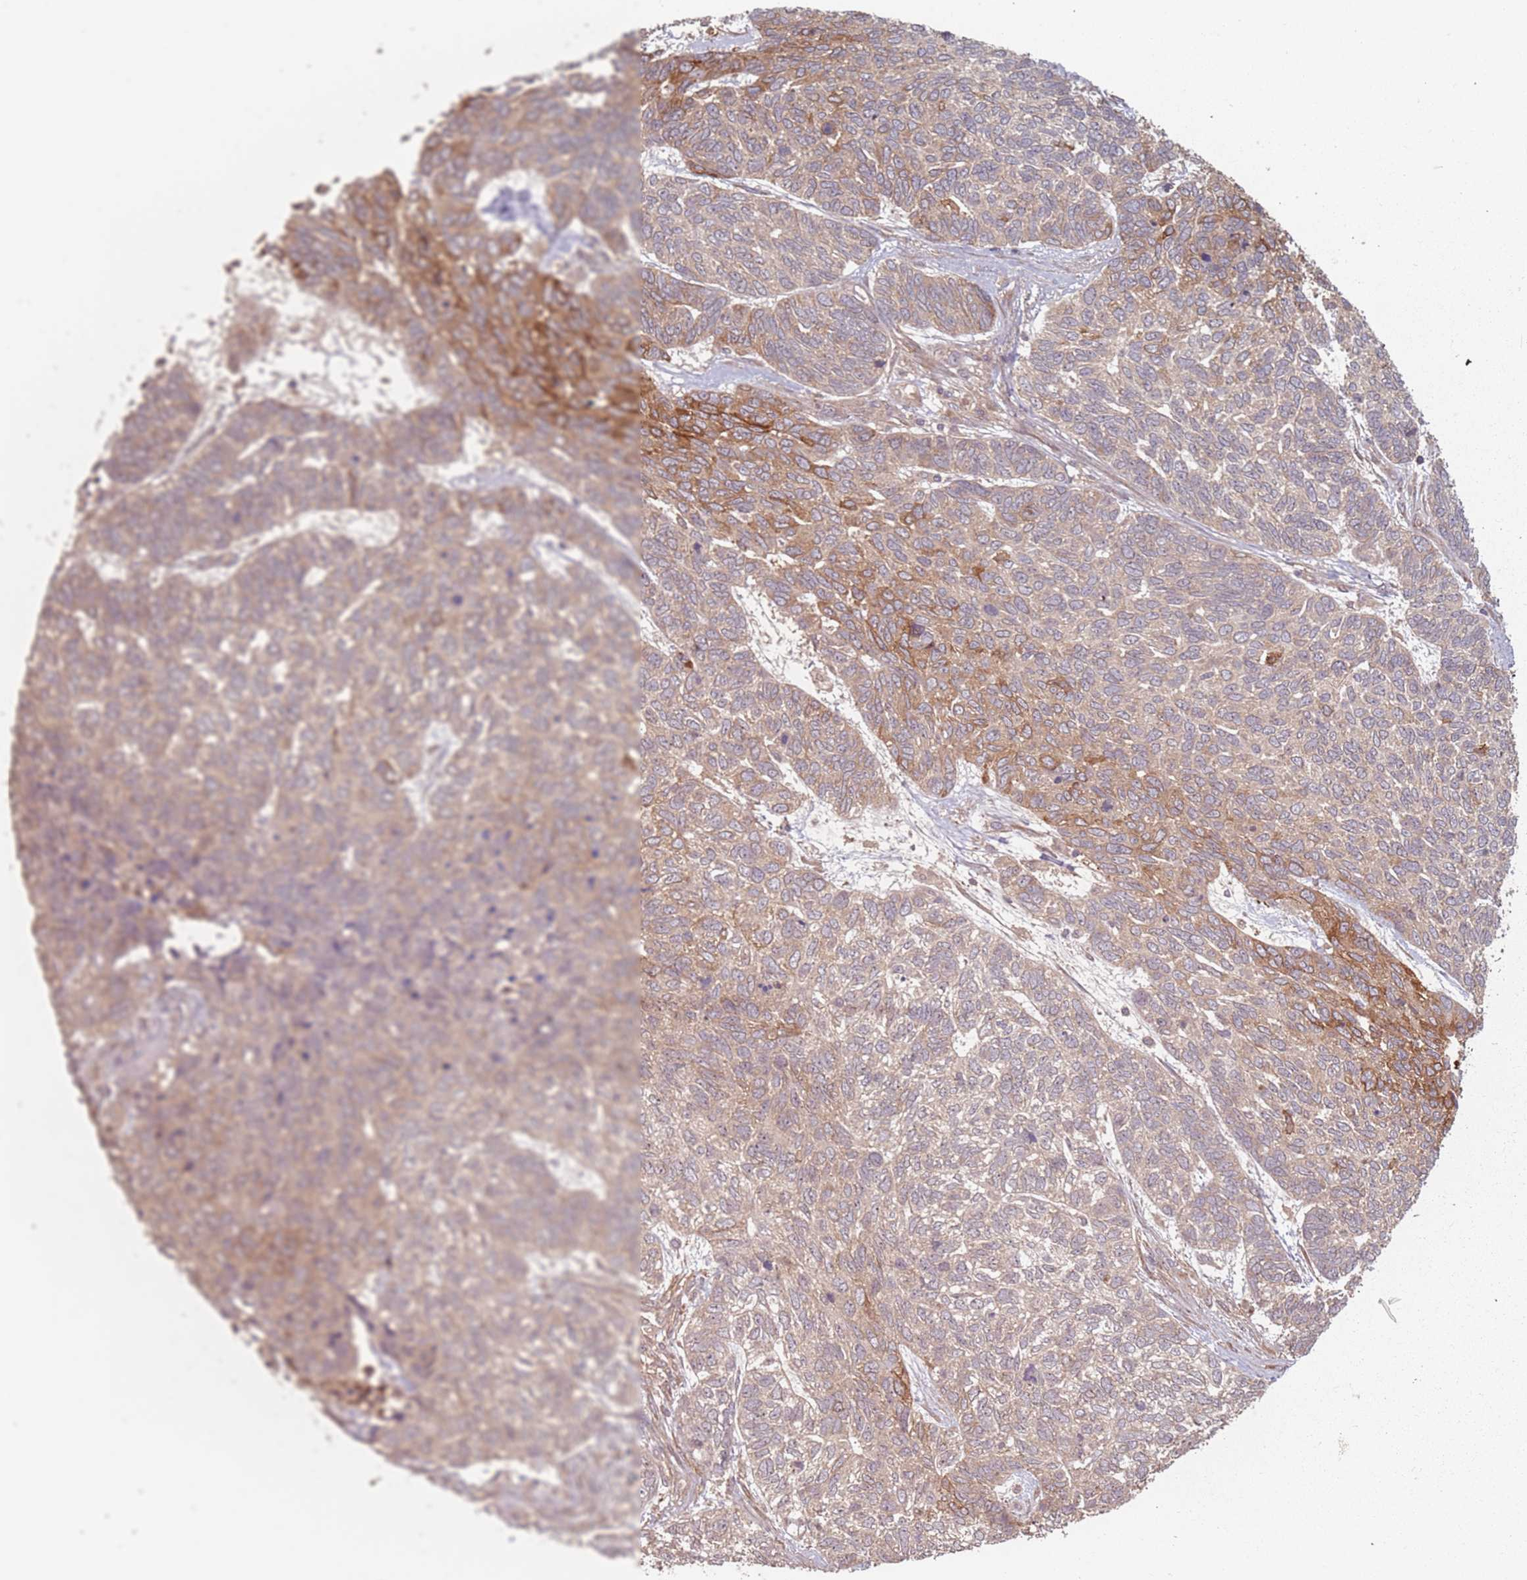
{"staining": {"intensity": "moderate", "quantity": "25%-75%", "location": "cytoplasmic/membranous"}, "tissue": "skin cancer", "cell_type": "Tumor cells", "image_type": "cancer", "snomed": [{"axis": "morphology", "description": "Basal cell carcinoma"}, {"axis": "topography", "description": "Skin"}], "caption": "Immunohistochemical staining of human skin cancer reveals moderate cytoplasmic/membranous protein positivity in about 25%-75% of tumor cells. (IHC, brightfield microscopy, high magnification).", "gene": "C3orf14", "patient": {"sex": "female", "age": 65}}